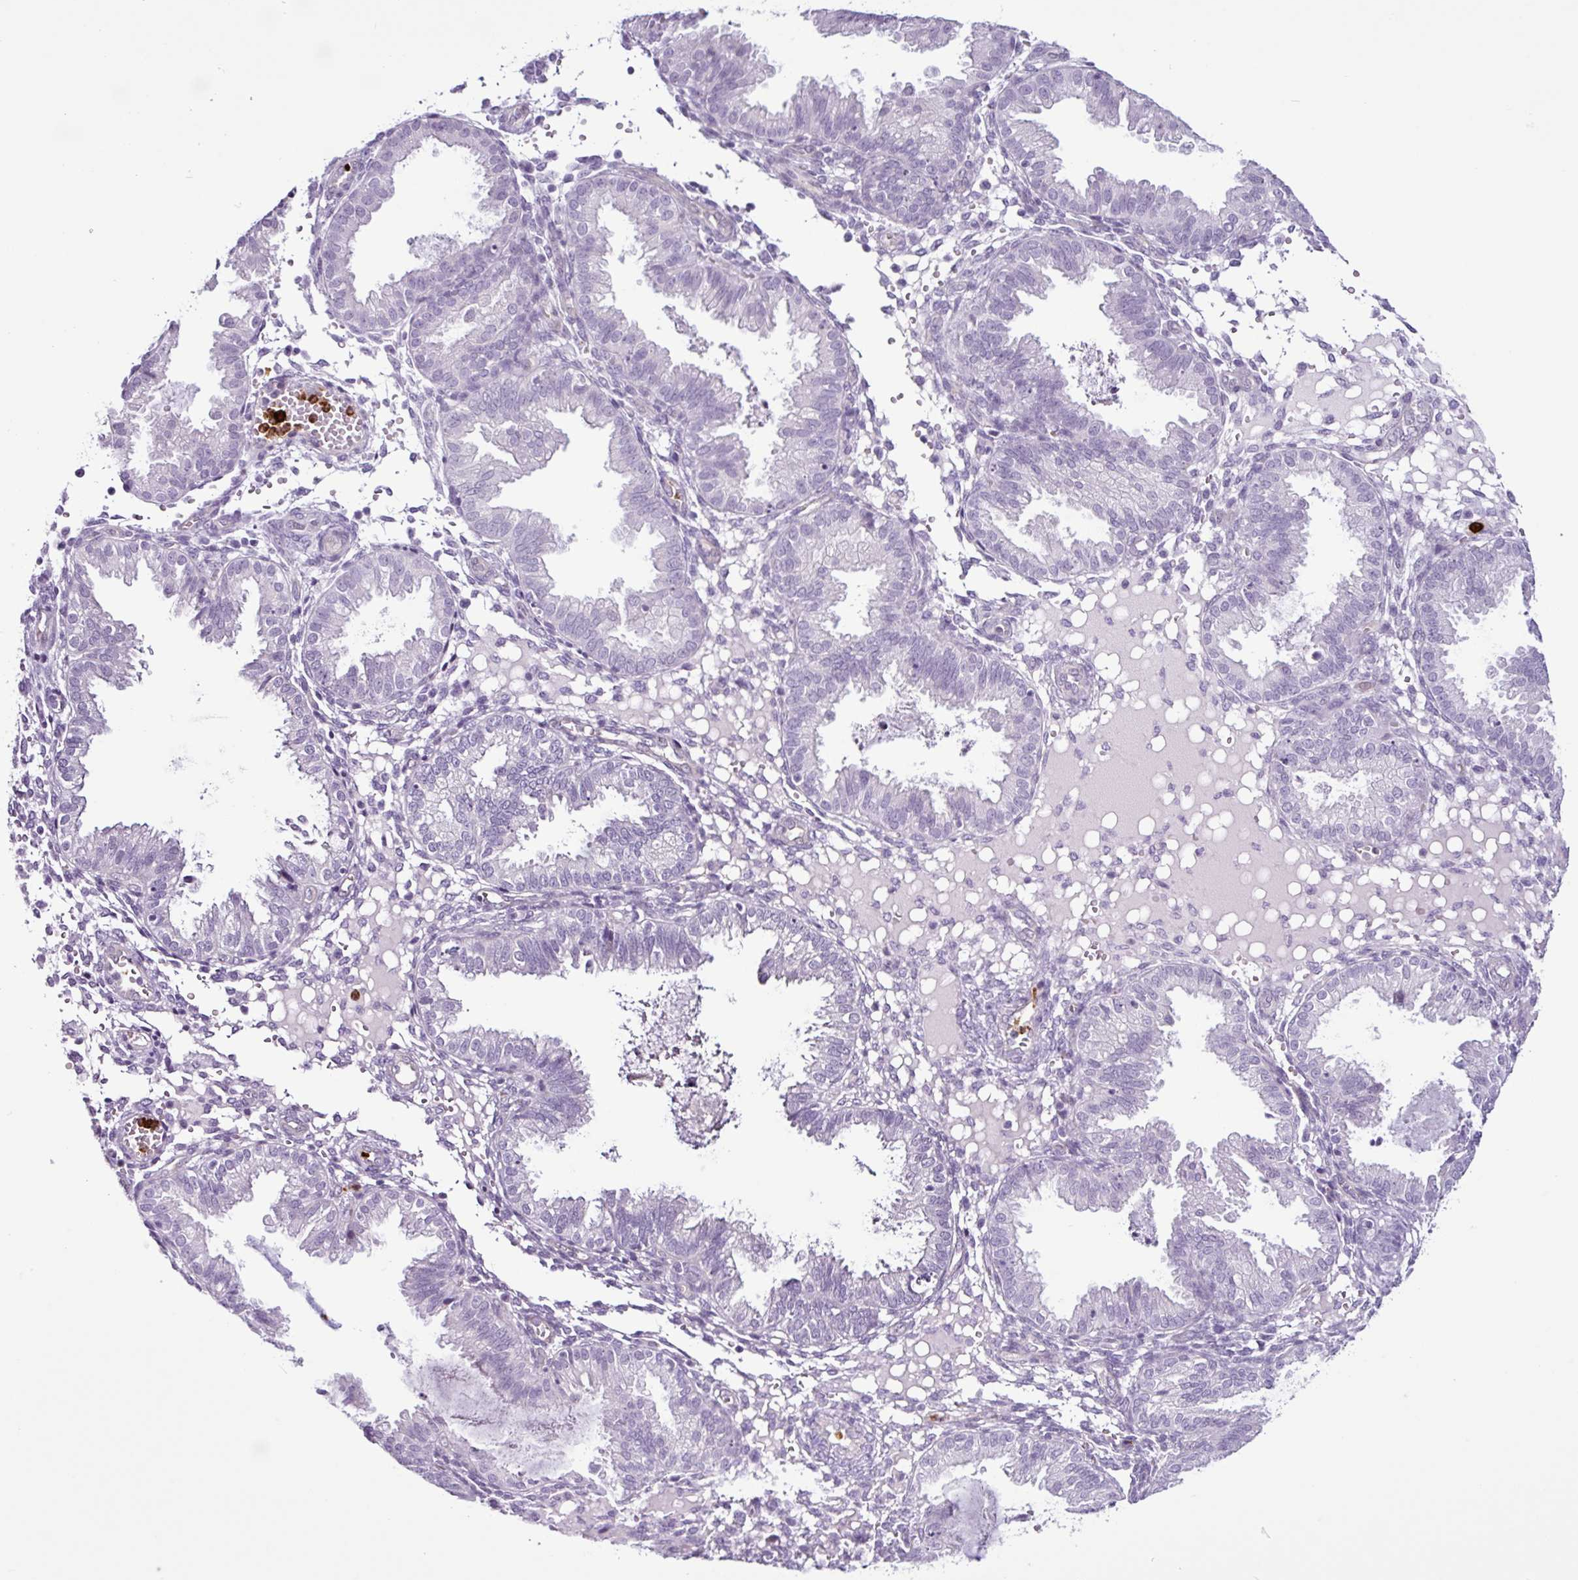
{"staining": {"intensity": "negative", "quantity": "none", "location": "none"}, "tissue": "endometrium", "cell_type": "Cells in endometrial stroma", "image_type": "normal", "snomed": [{"axis": "morphology", "description": "Normal tissue, NOS"}, {"axis": "topography", "description": "Endometrium"}], "caption": "High power microscopy micrograph of an immunohistochemistry (IHC) photomicrograph of benign endometrium, revealing no significant expression in cells in endometrial stroma.", "gene": "TMEM178A", "patient": {"sex": "female", "age": 33}}